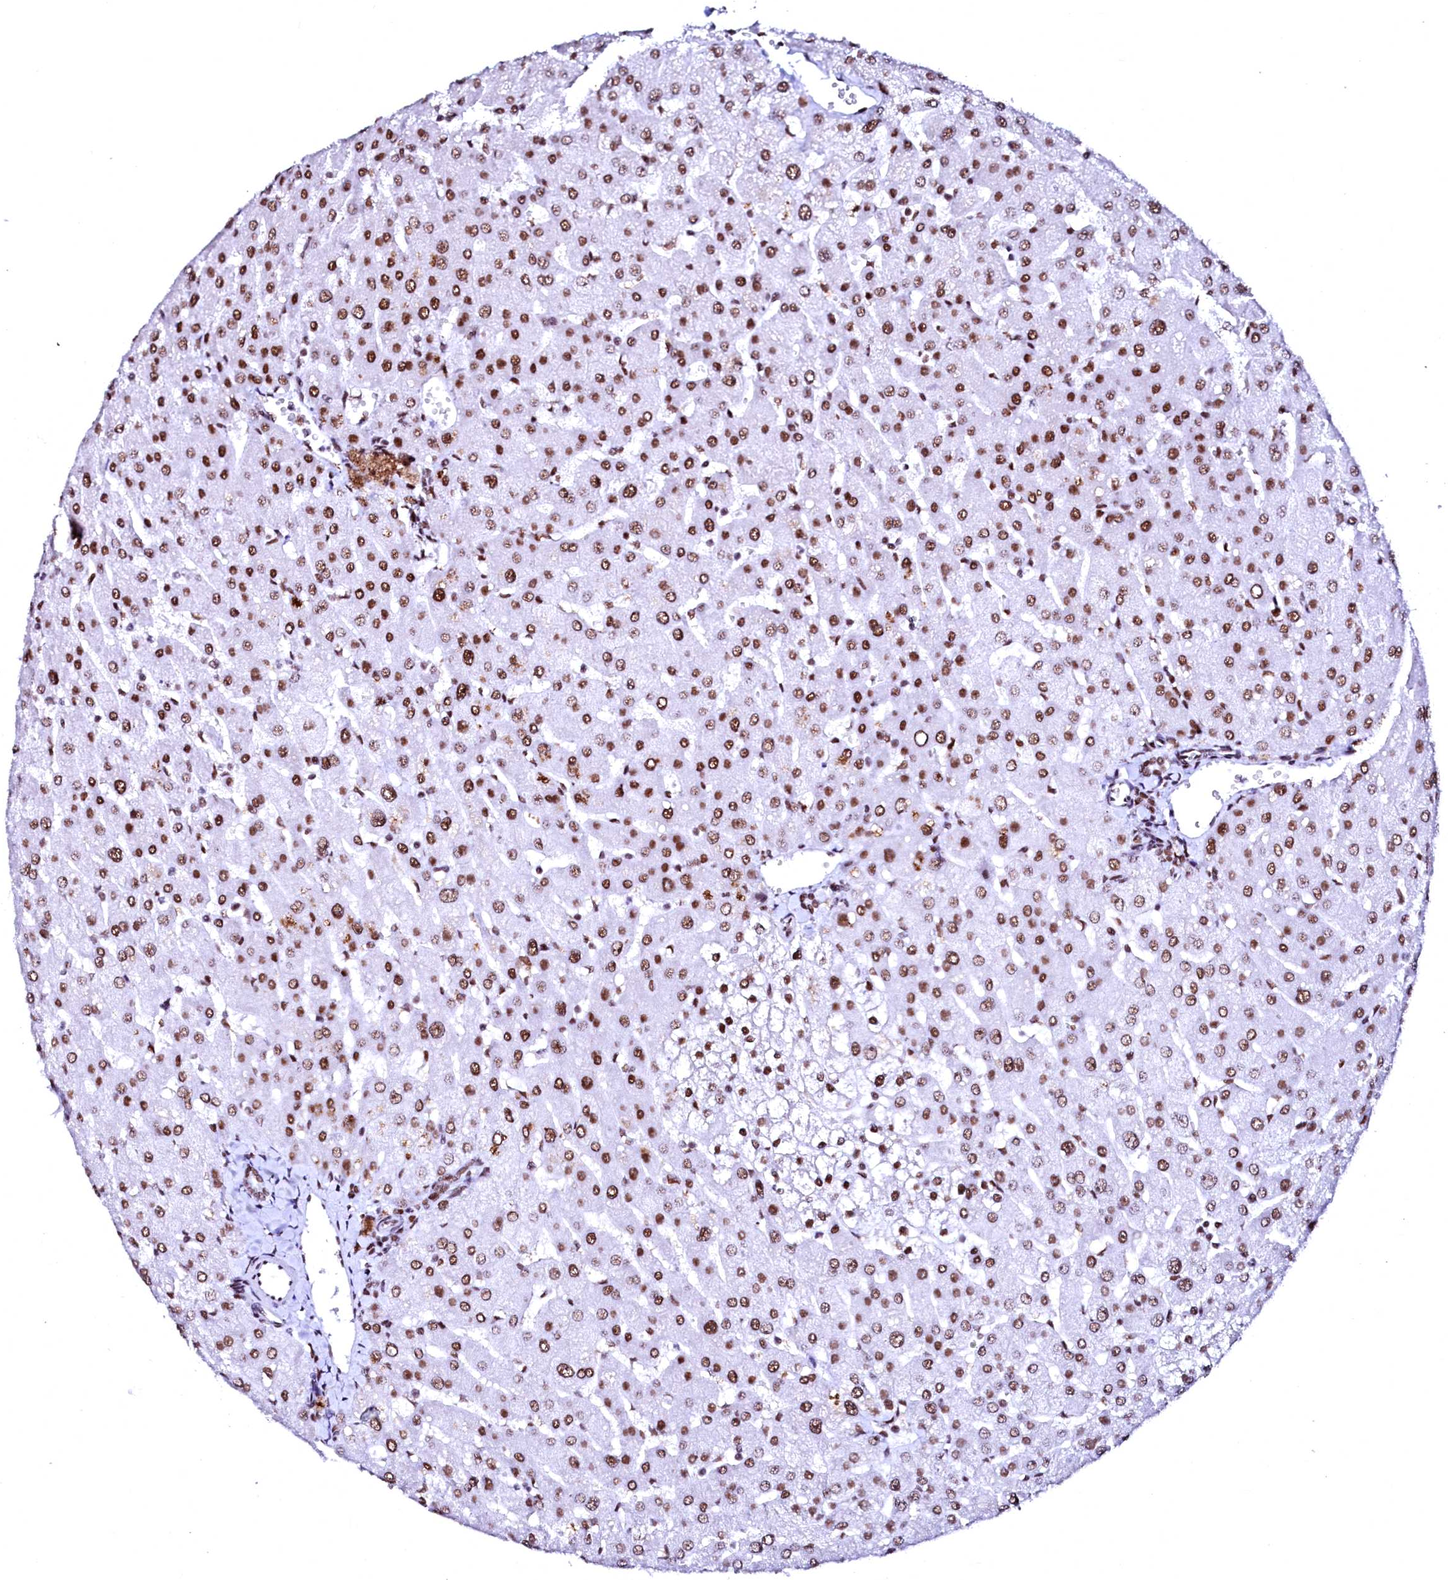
{"staining": {"intensity": "moderate", "quantity": ">75%", "location": "nuclear"}, "tissue": "liver", "cell_type": "Cholangiocytes", "image_type": "normal", "snomed": [{"axis": "morphology", "description": "Normal tissue, NOS"}, {"axis": "topography", "description": "Liver"}], "caption": "Immunohistochemistry of benign liver shows medium levels of moderate nuclear positivity in approximately >75% of cholangiocytes.", "gene": "CPSF6", "patient": {"sex": "male", "age": 55}}